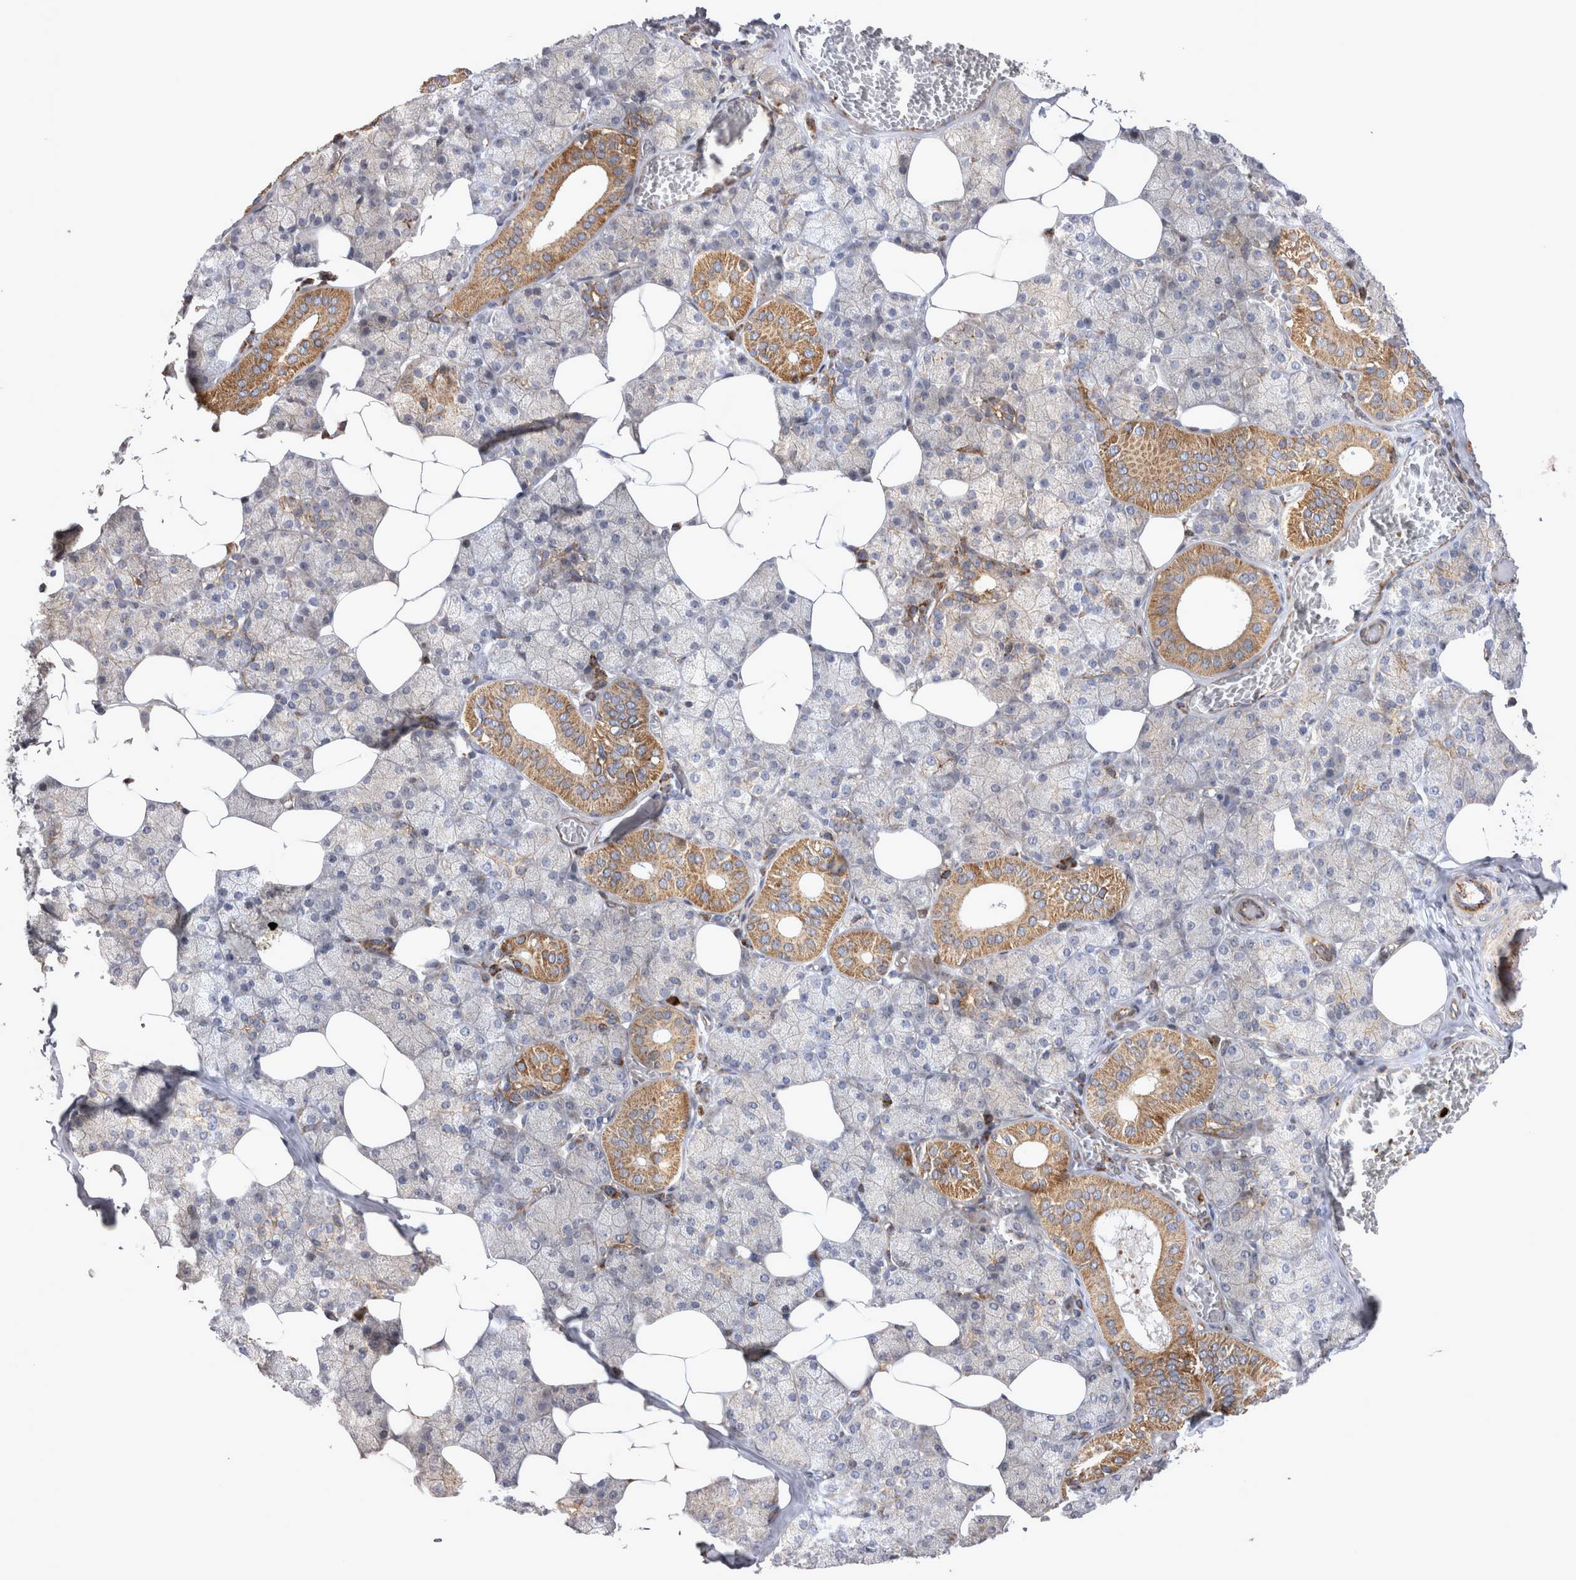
{"staining": {"intensity": "moderate", "quantity": "25%-75%", "location": "cytoplasmic/membranous"}, "tissue": "salivary gland", "cell_type": "Glandular cells", "image_type": "normal", "snomed": [{"axis": "morphology", "description": "Normal tissue, NOS"}, {"axis": "topography", "description": "Salivary gland"}], "caption": "The immunohistochemical stain labels moderate cytoplasmic/membranous staining in glandular cells of normal salivary gland. The staining was performed using DAB to visualize the protein expression in brown, while the nuclei were stained in blue with hematoxylin (Magnification: 20x).", "gene": "TSPOAP1", "patient": {"sex": "female", "age": 33}}